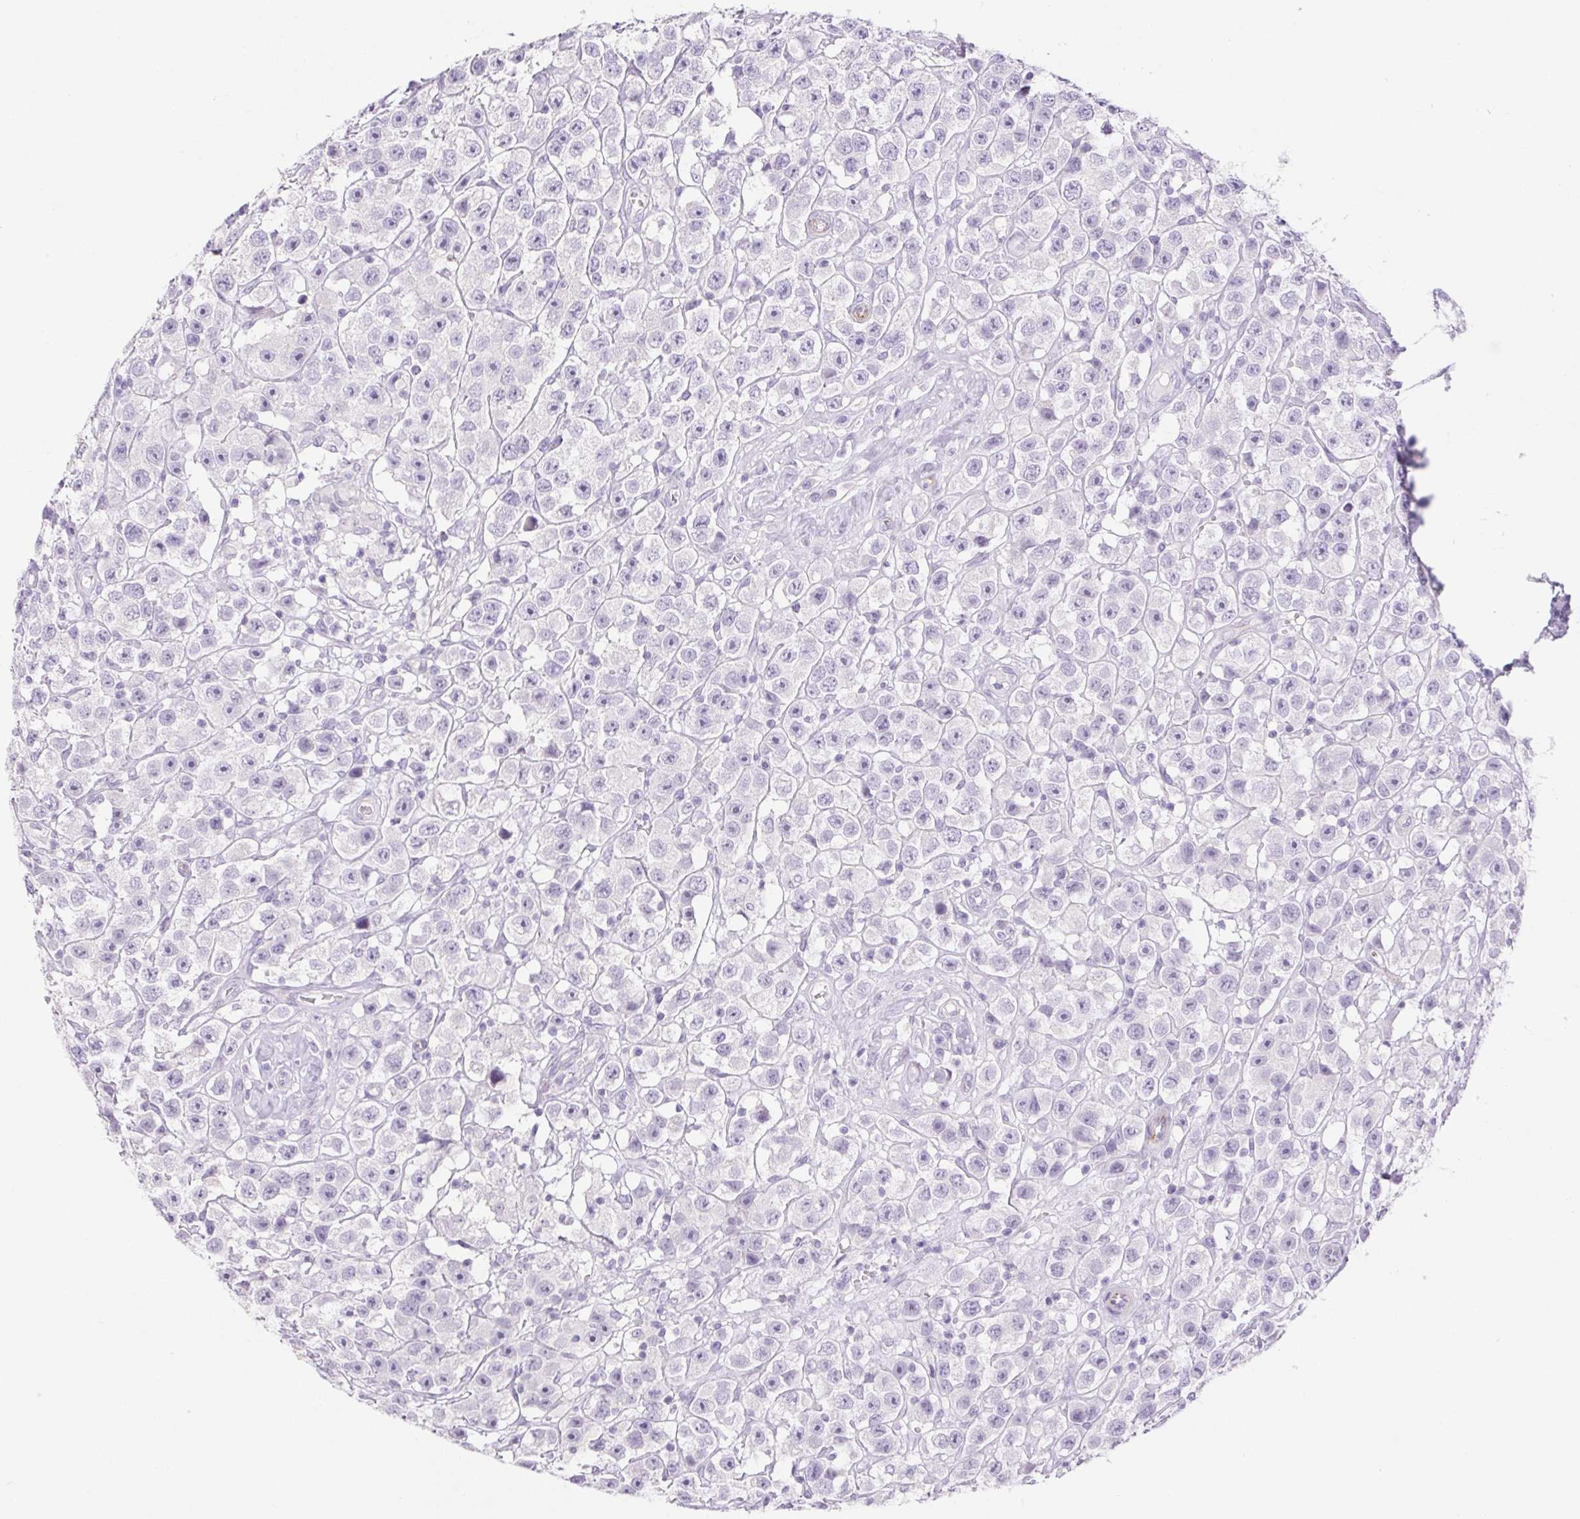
{"staining": {"intensity": "negative", "quantity": "none", "location": "none"}, "tissue": "testis cancer", "cell_type": "Tumor cells", "image_type": "cancer", "snomed": [{"axis": "morphology", "description": "Seminoma, NOS"}, {"axis": "topography", "description": "Testis"}], "caption": "This is a histopathology image of IHC staining of seminoma (testis), which shows no expression in tumor cells.", "gene": "ERP27", "patient": {"sex": "male", "age": 45}}